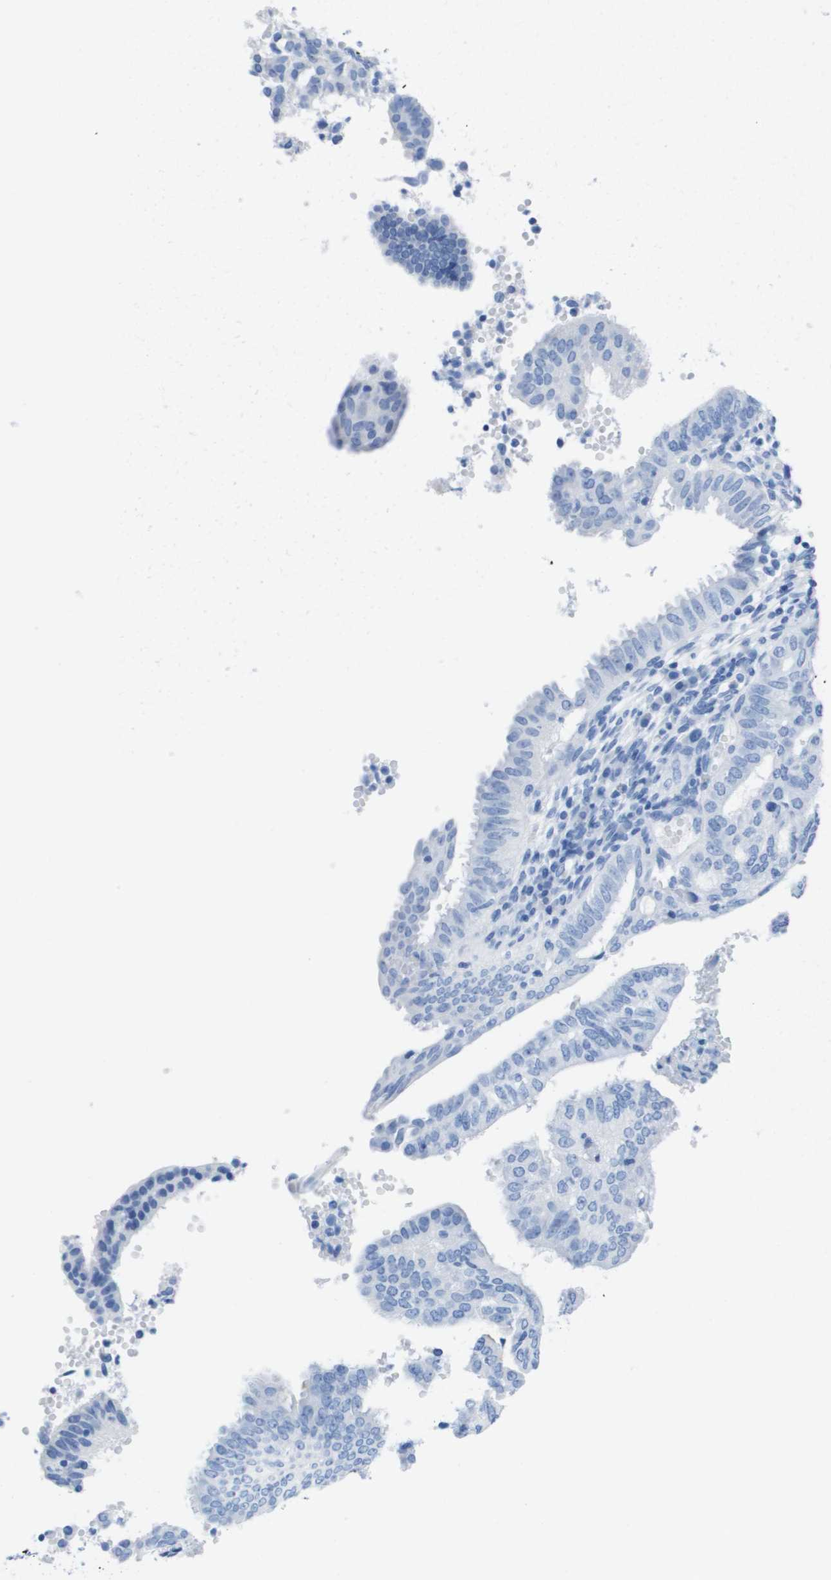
{"staining": {"intensity": "negative", "quantity": "none", "location": "none"}, "tissue": "endometrial cancer", "cell_type": "Tumor cells", "image_type": "cancer", "snomed": [{"axis": "morphology", "description": "Adenocarcinoma, NOS"}, {"axis": "topography", "description": "Endometrium"}], "caption": "This is a image of immunohistochemistry staining of adenocarcinoma (endometrial), which shows no positivity in tumor cells. (DAB immunohistochemistry (IHC) visualized using brightfield microscopy, high magnification).", "gene": "KCNA3", "patient": {"sex": "female", "age": 58}}